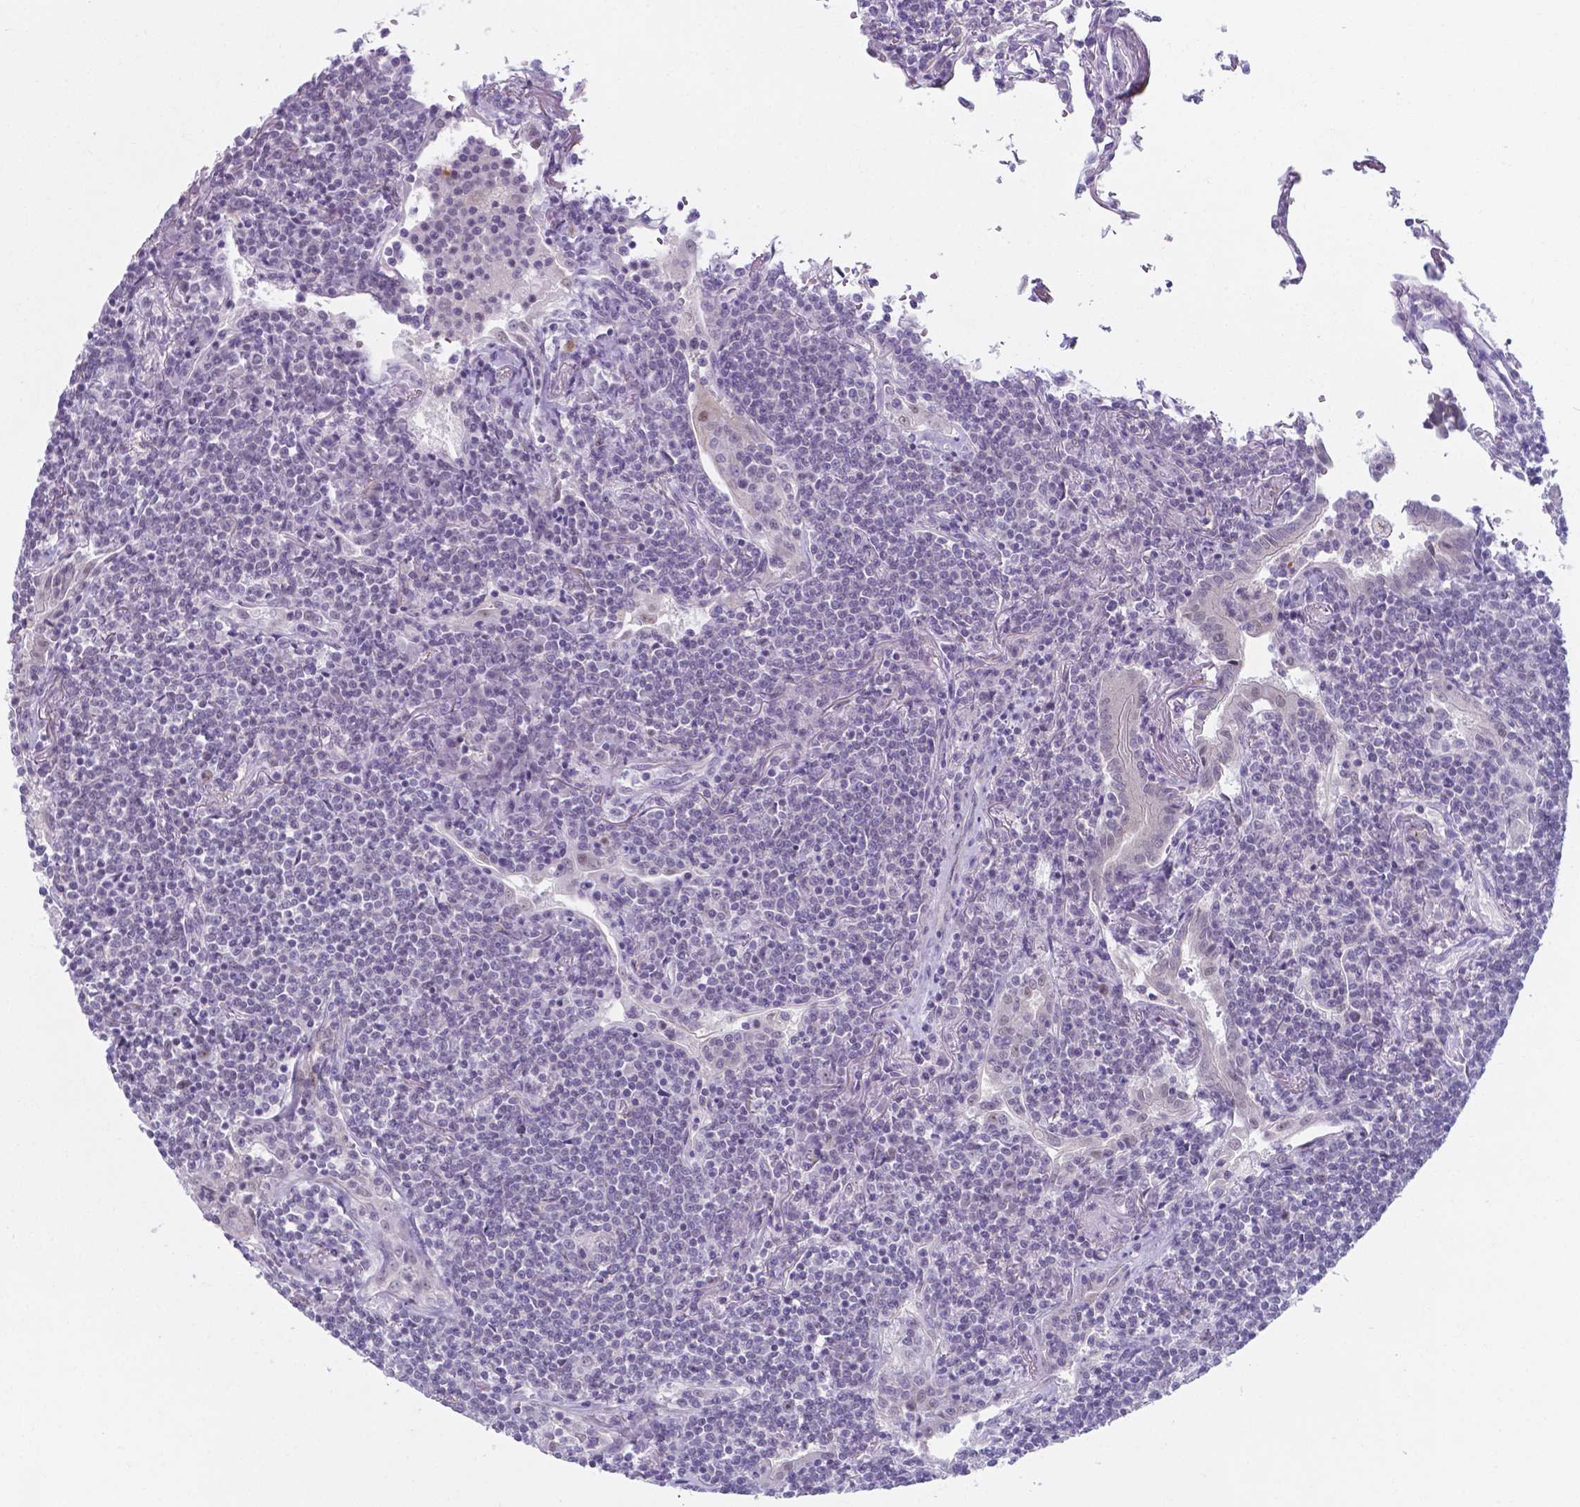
{"staining": {"intensity": "negative", "quantity": "none", "location": "none"}, "tissue": "lymphoma", "cell_type": "Tumor cells", "image_type": "cancer", "snomed": [{"axis": "morphology", "description": "Malignant lymphoma, non-Hodgkin's type, Low grade"}, {"axis": "topography", "description": "Lung"}], "caption": "Tumor cells show no significant positivity in lymphoma.", "gene": "AP5B1", "patient": {"sex": "female", "age": 71}}